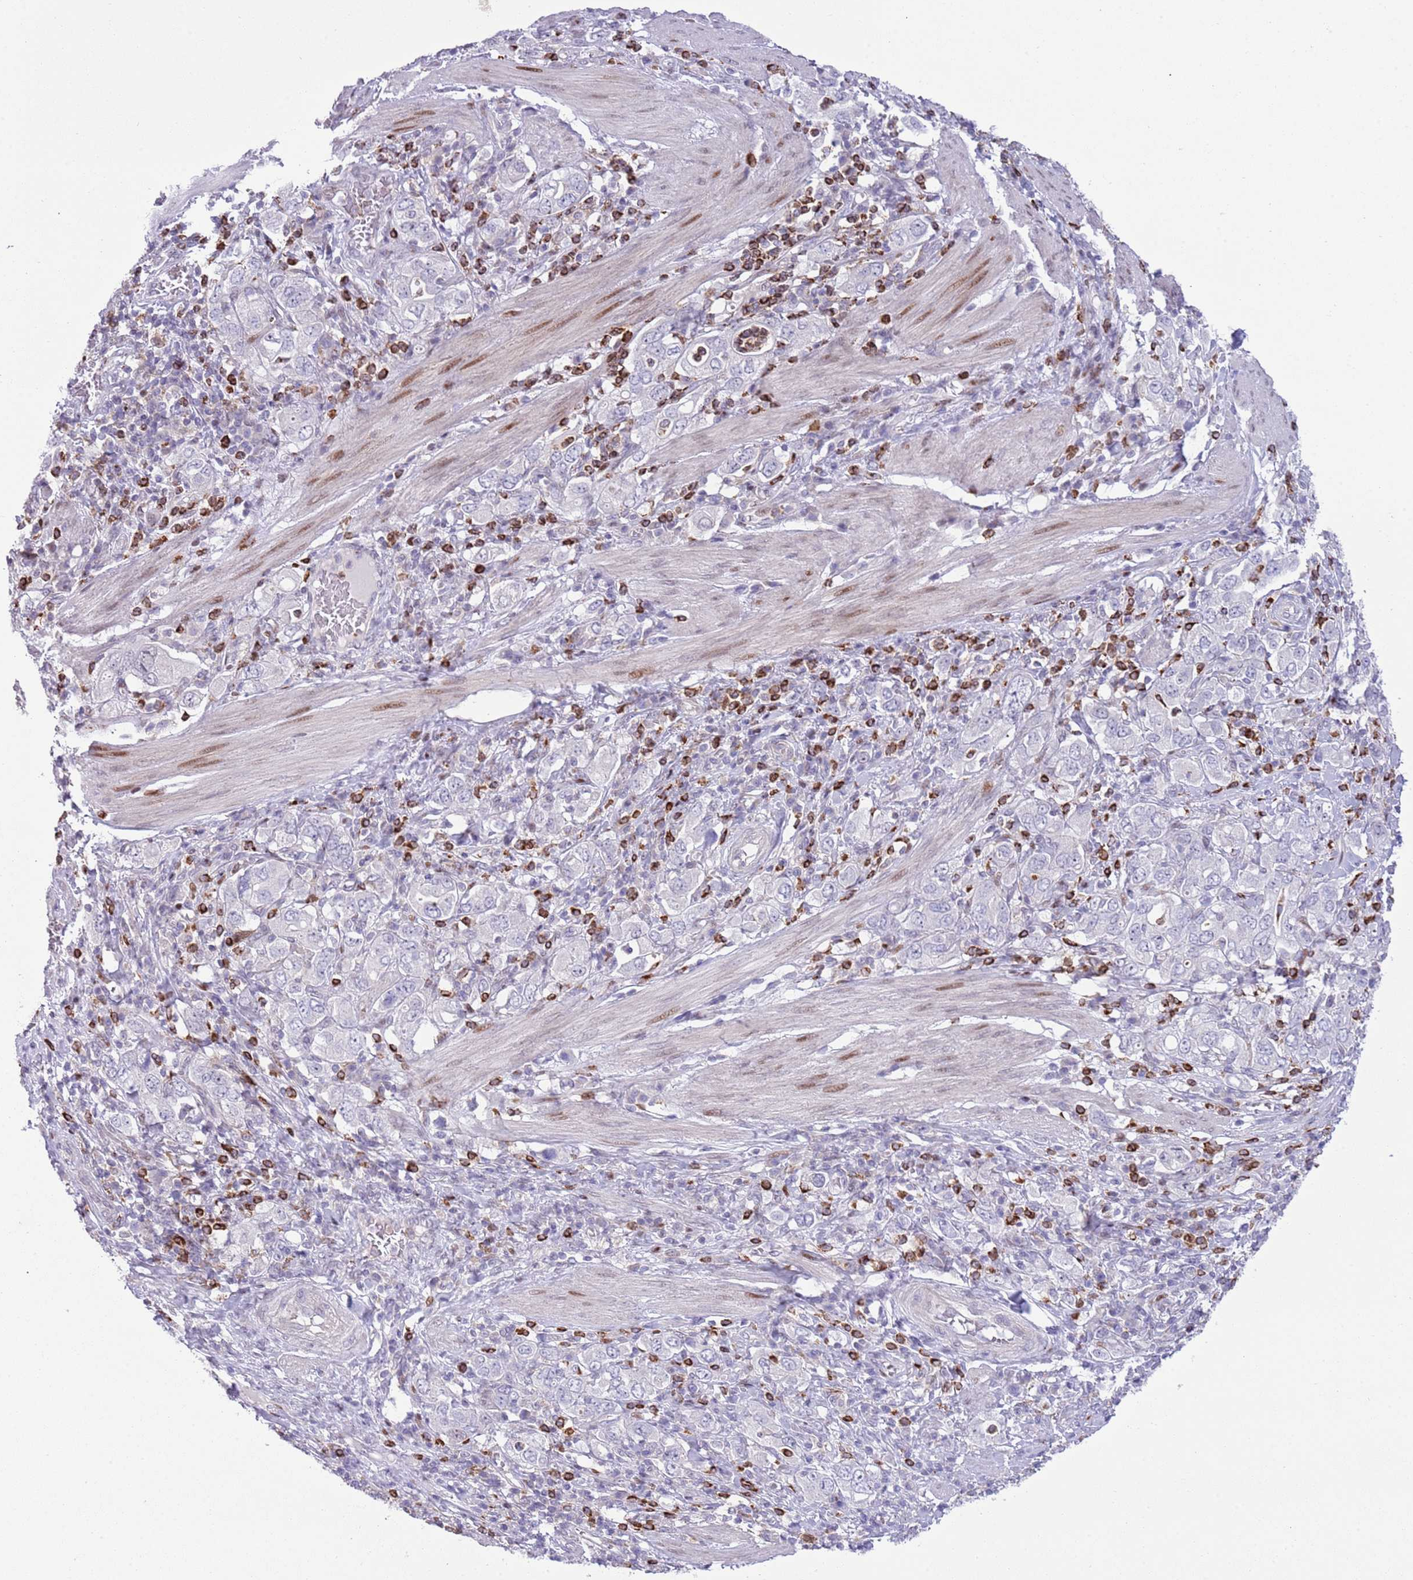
{"staining": {"intensity": "negative", "quantity": "none", "location": "none"}, "tissue": "stomach cancer", "cell_type": "Tumor cells", "image_type": "cancer", "snomed": [{"axis": "morphology", "description": "Adenocarcinoma, NOS"}, {"axis": "topography", "description": "Stomach, upper"}, {"axis": "topography", "description": "Stomach"}], "caption": "The micrograph displays no significant expression in tumor cells of adenocarcinoma (stomach).", "gene": "ANO8", "patient": {"sex": "male", "age": 62}}